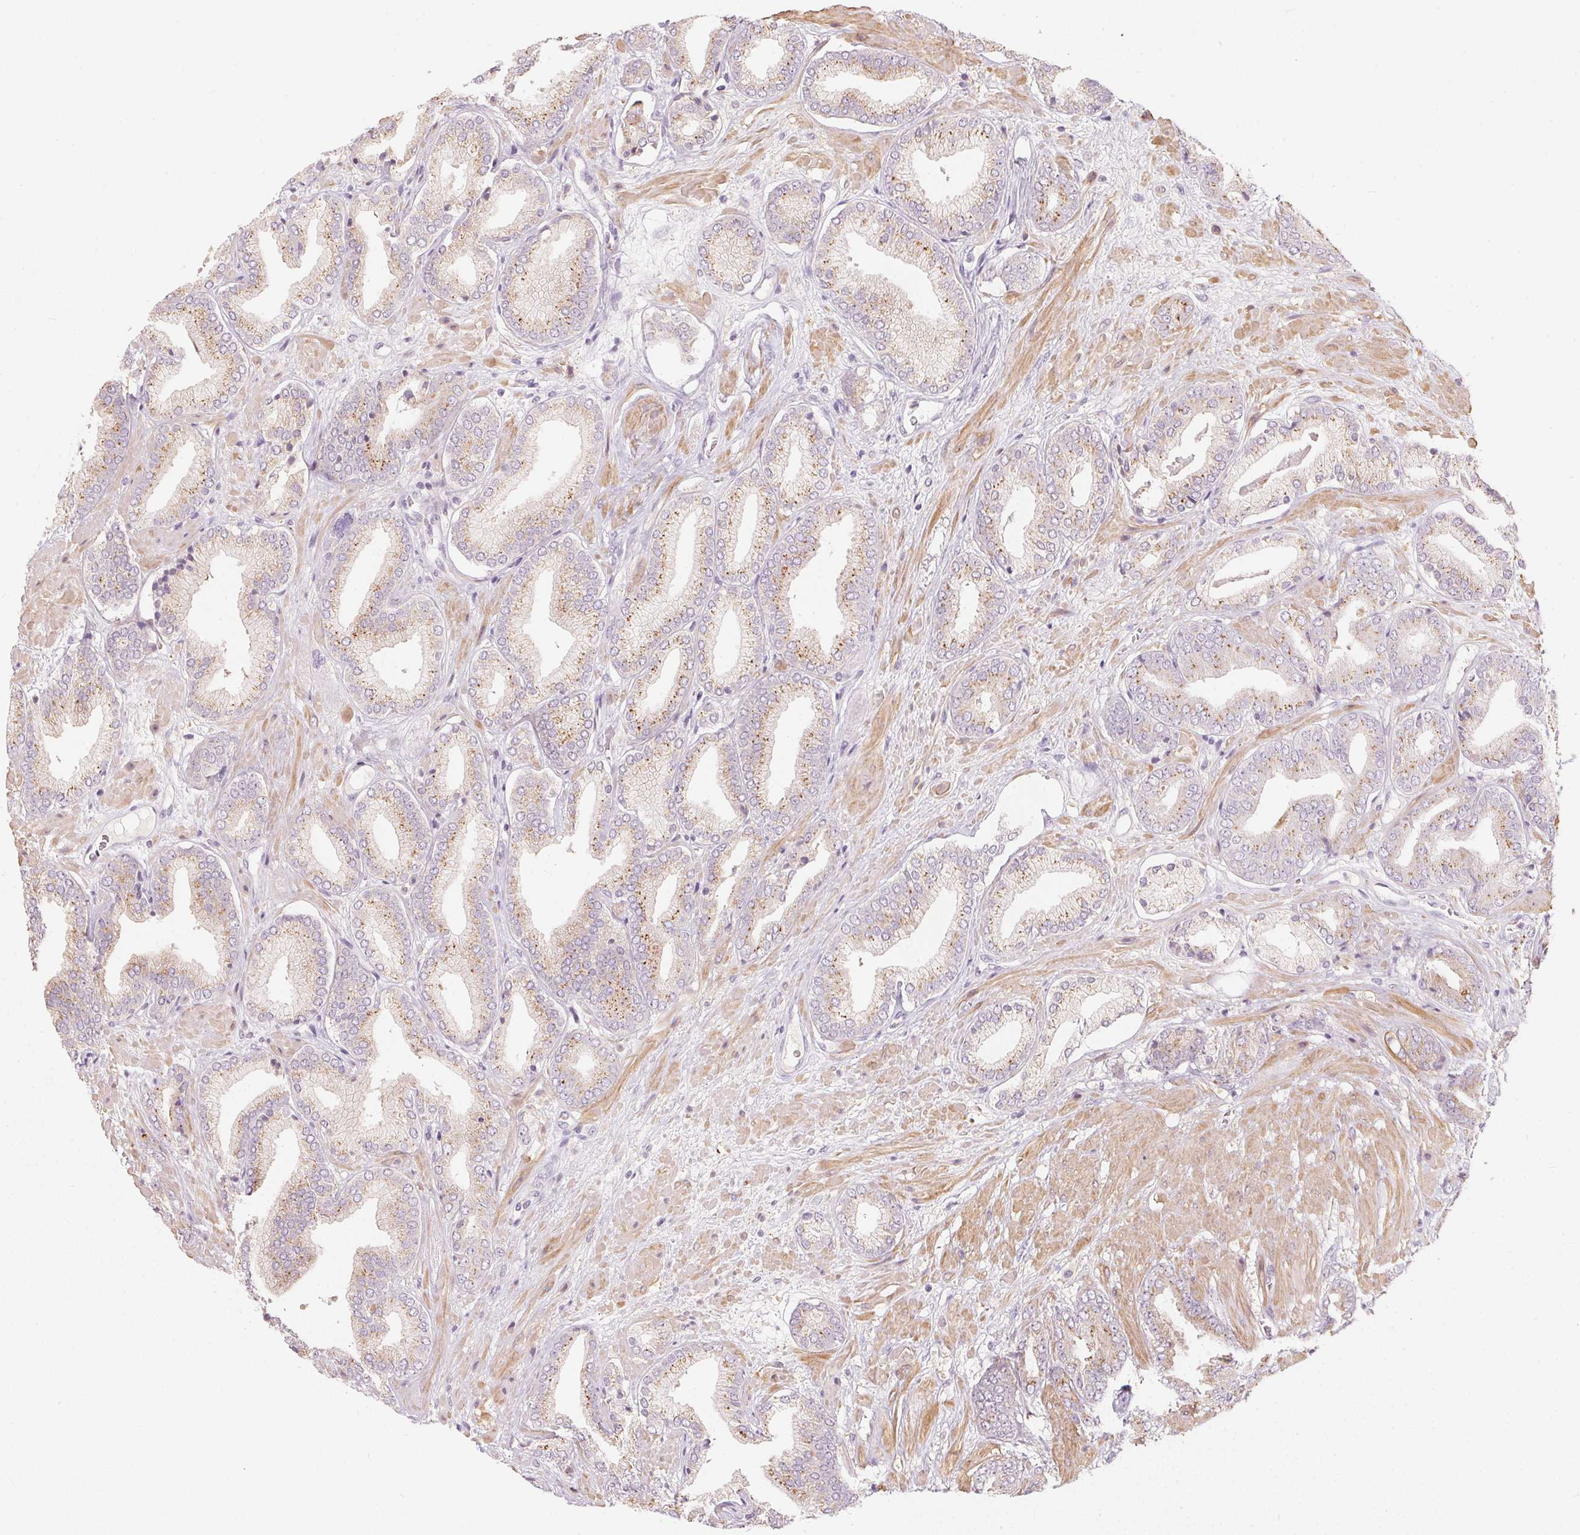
{"staining": {"intensity": "moderate", "quantity": "25%-75%", "location": "cytoplasmic/membranous"}, "tissue": "prostate cancer", "cell_type": "Tumor cells", "image_type": "cancer", "snomed": [{"axis": "morphology", "description": "Adenocarcinoma, High grade"}, {"axis": "topography", "description": "Prostate"}], "caption": "A high-resolution micrograph shows immunohistochemistry (IHC) staining of prostate adenocarcinoma (high-grade), which shows moderate cytoplasmic/membranous expression in about 25%-75% of tumor cells. The protein is shown in brown color, while the nuclei are stained blue.", "gene": "DRAM2", "patient": {"sex": "male", "age": 56}}